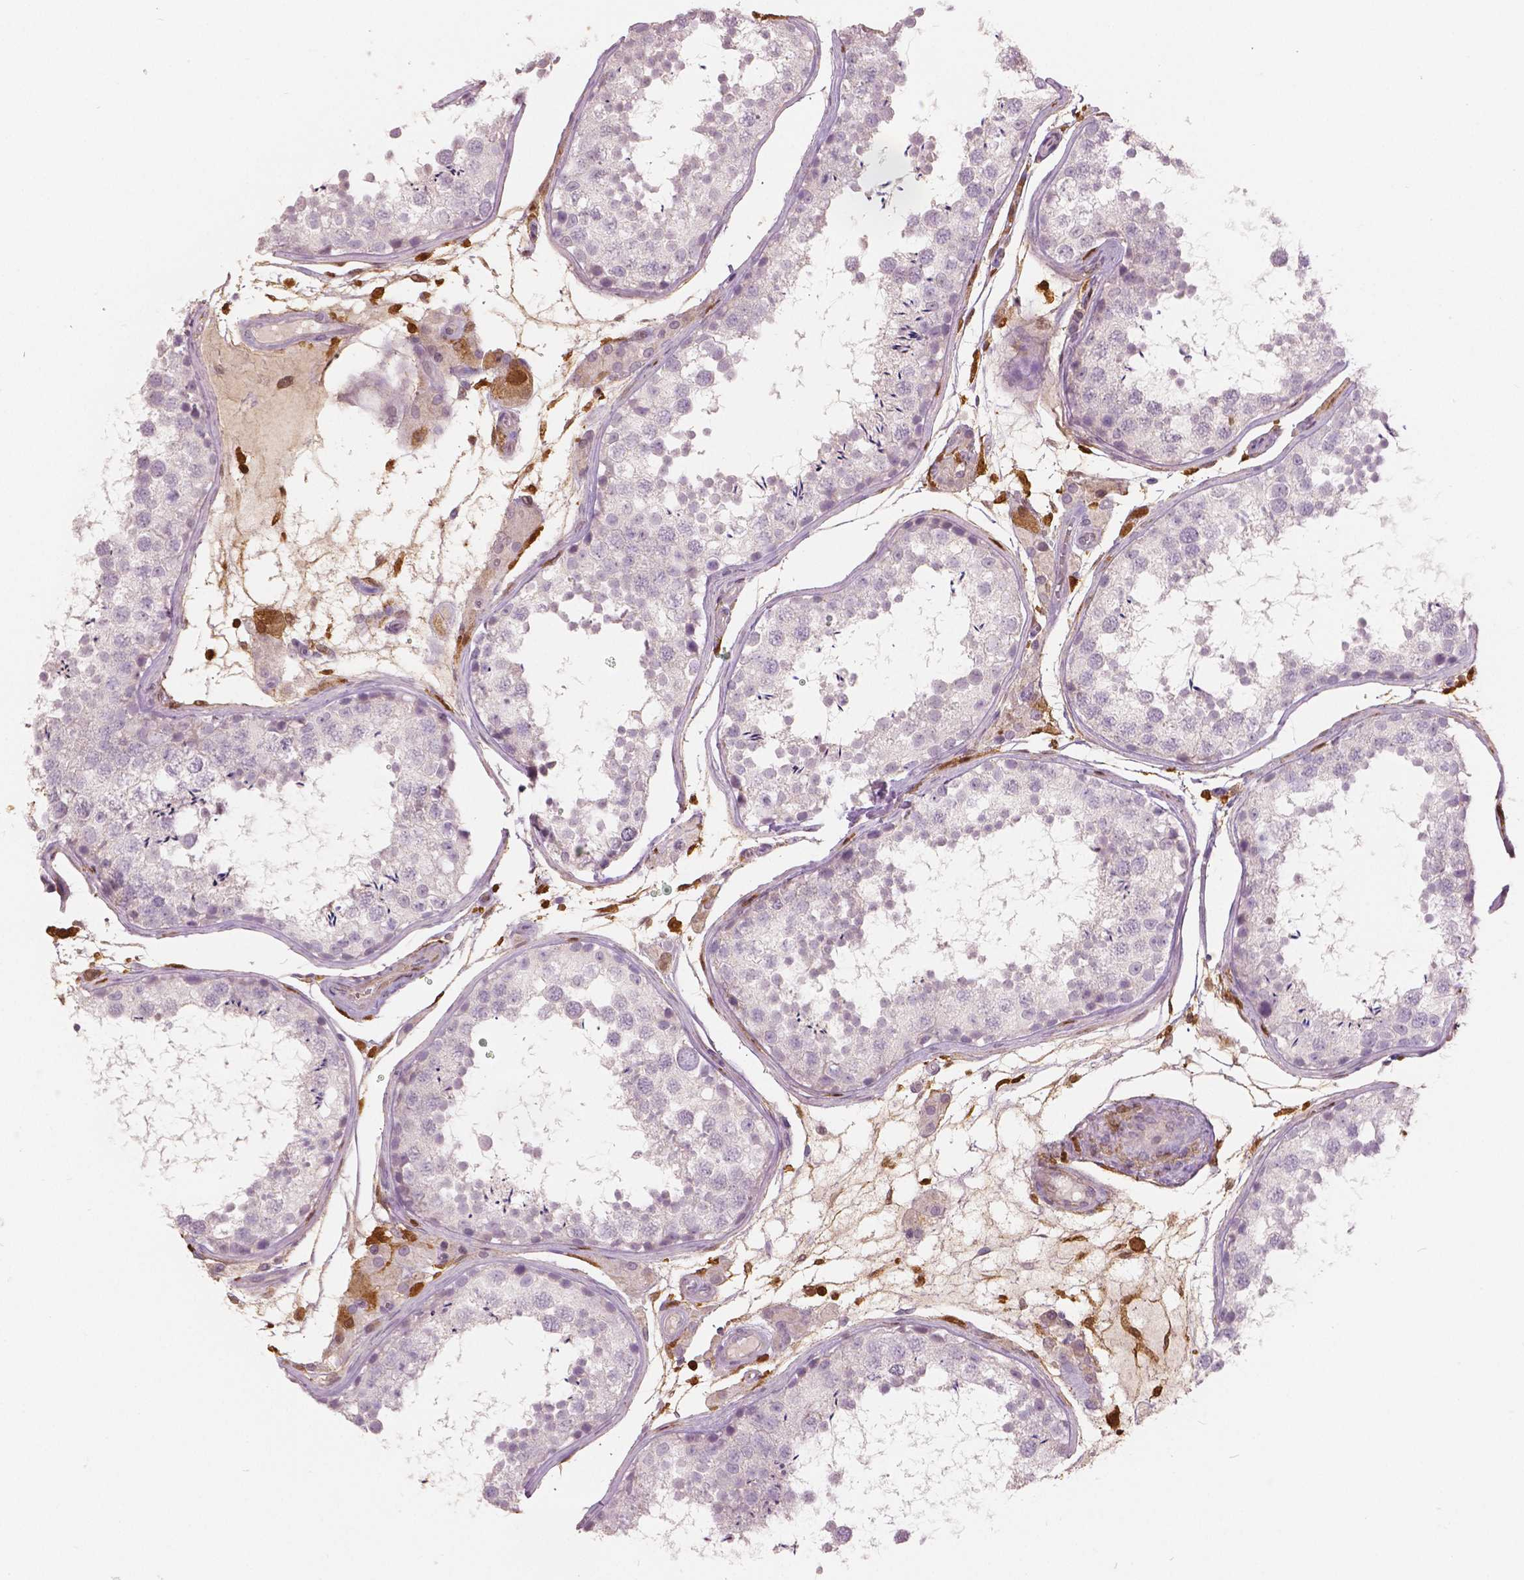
{"staining": {"intensity": "negative", "quantity": "none", "location": "none"}, "tissue": "testis", "cell_type": "Cells in seminiferous ducts", "image_type": "normal", "snomed": [{"axis": "morphology", "description": "Normal tissue, NOS"}, {"axis": "topography", "description": "Testis"}], "caption": "Immunohistochemical staining of normal human testis exhibits no significant positivity in cells in seminiferous ducts. The staining is performed using DAB brown chromogen with nuclei counter-stained in using hematoxylin.", "gene": "S100A4", "patient": {"sex": "male", "age": 29}}